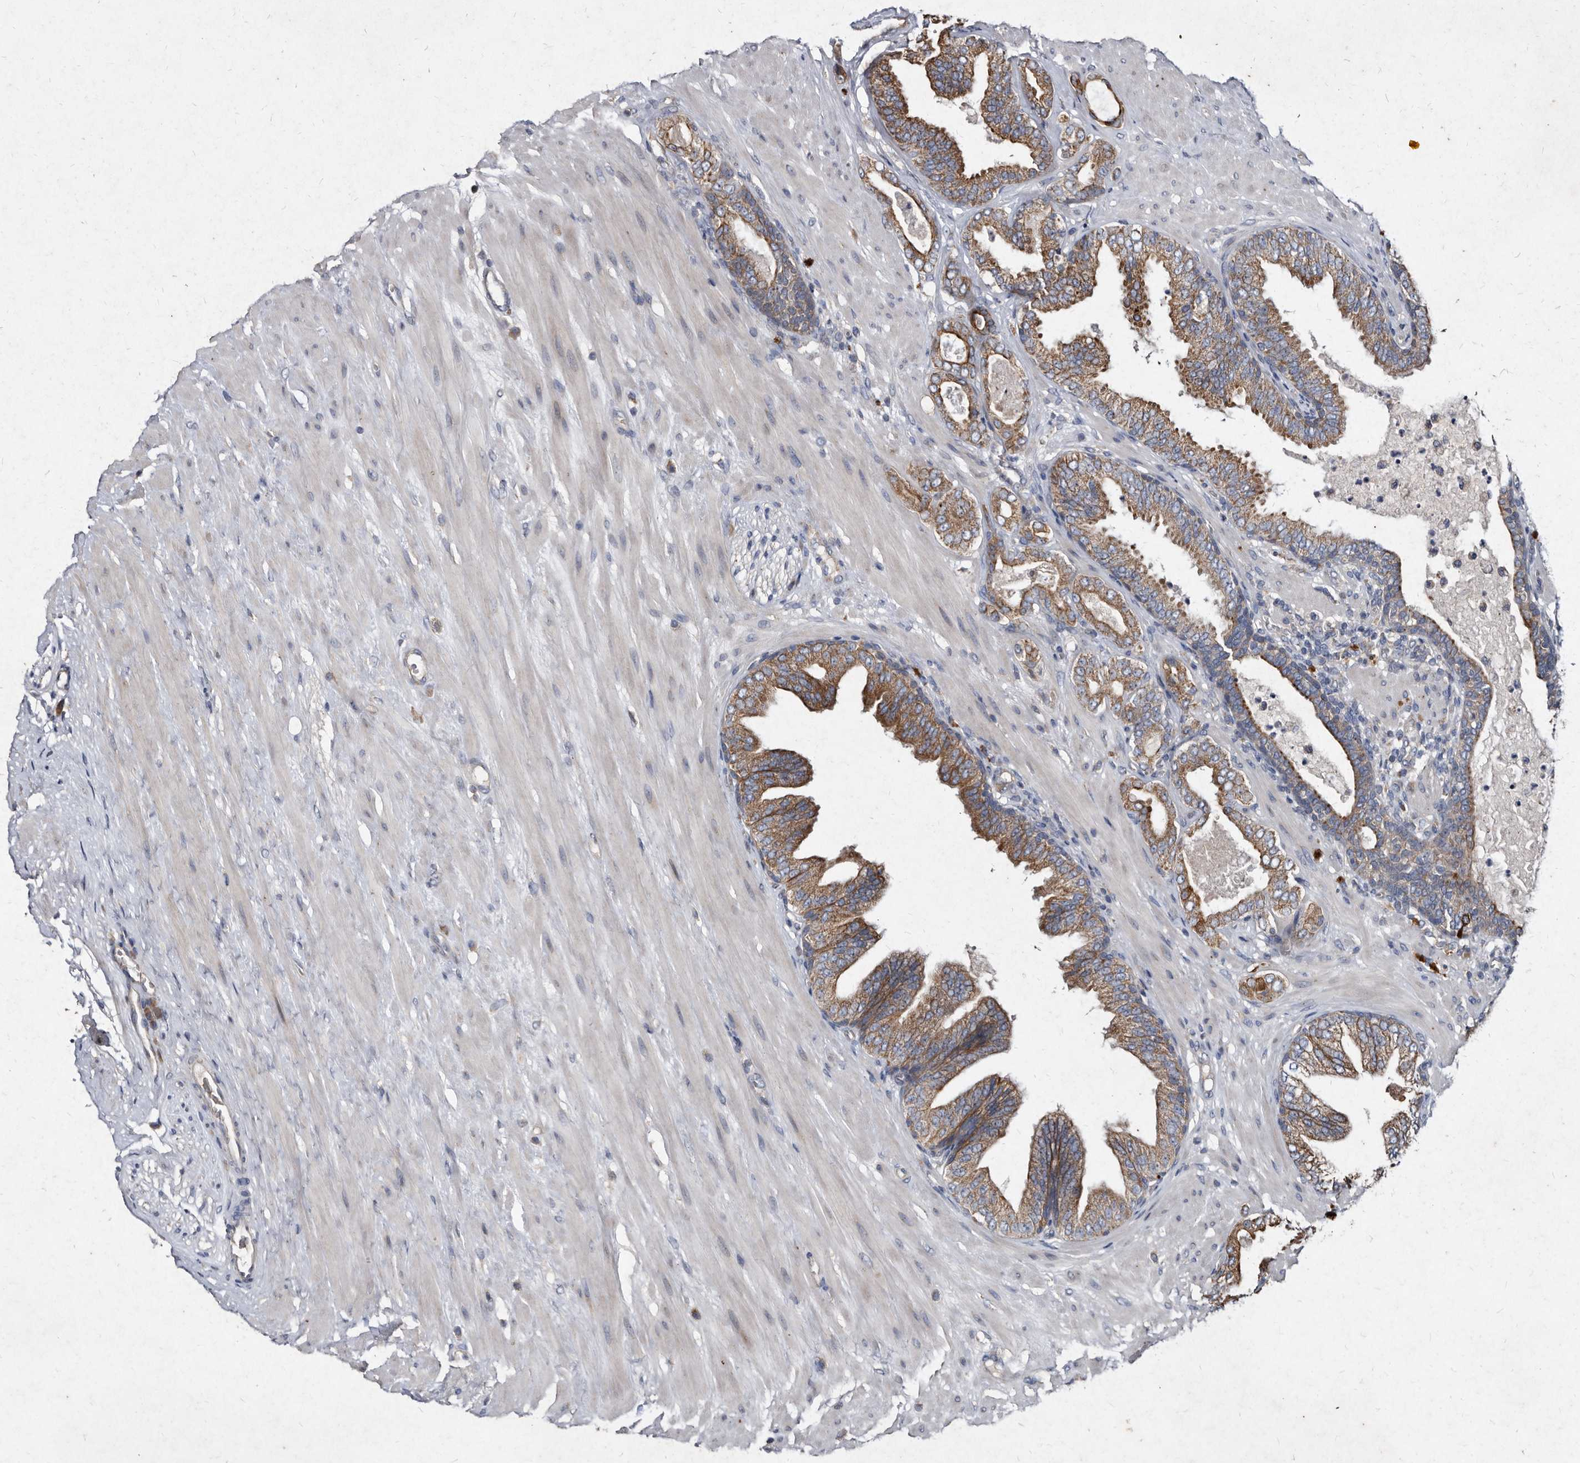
{"staining": {"intensity": "moderate", "quantity": ">75%", "location": "cytoplasmic/membranous"}, "tissue": "prostate cancer", "cell_type": "Tumor cells", "image_type": "cancer", "snomed": [{"axis": "morphology", "description": "Adenocarcinoma, Low grade"}, {"axis": "topography", "description": "Prostate"}], "caption": "Immunohistochemistry image of neoplastic tissue: human prostate cancer stained using IHC displays medium levels of moderate protein expression localized specifically in the cytoplasmic/membranous of tumor cells, appearing as a cytoplasmic/membranous brown color.", "gene": "YPEL3", "patient": {"sex": "male", "age": 63}}